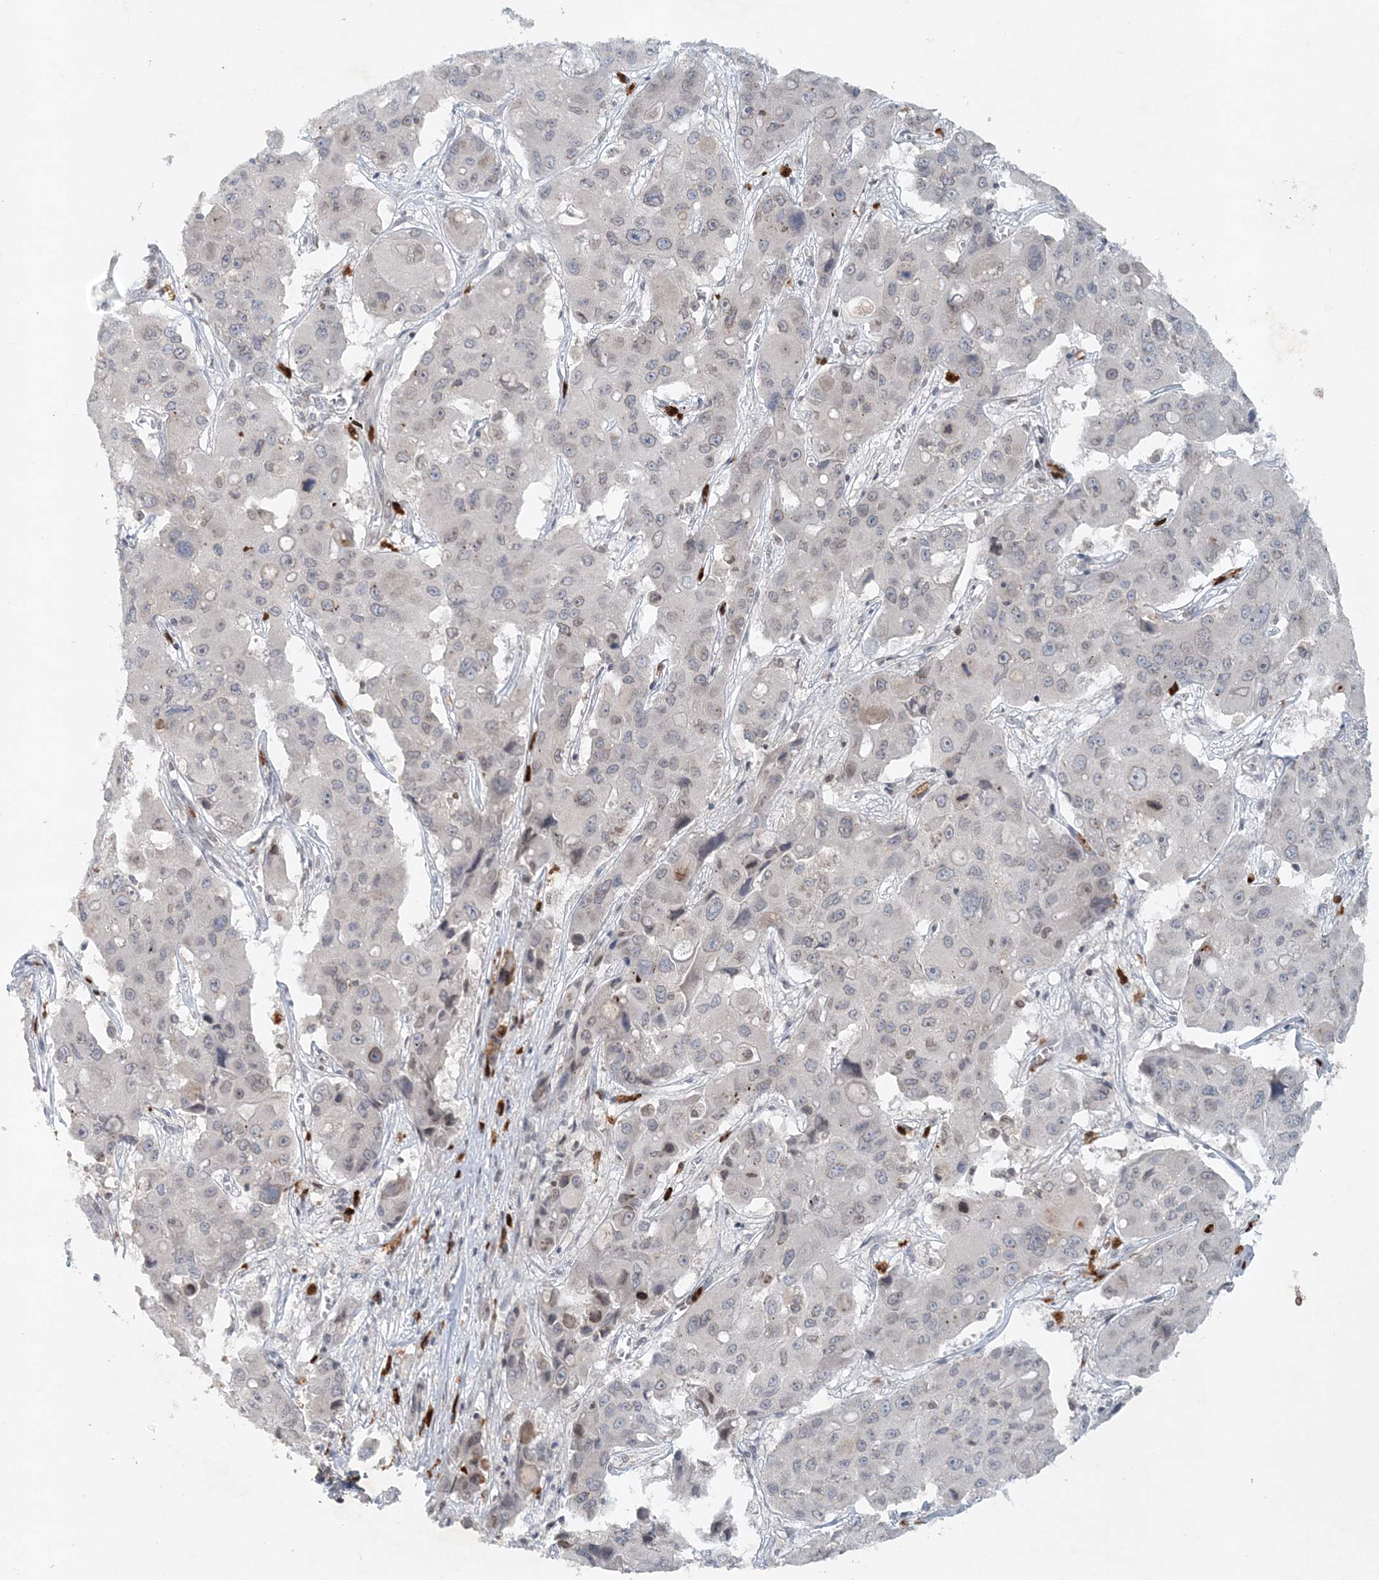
{"staining": {"intensity": "negative", "quantity": "none", "location": "none"}, "tissue": "liver cancer", "cell_type": "Tumor cells", "image_type": "cancer", "snomed": [{"axis": "morphology", "description": "Cholangiocarcinoma"}, {"axis": "topography", "description": "Liver"}], "caption": "Micrograph shows no protein staining in tumor cells of liver cancer tissue.", "gene": "NUP54", "patient": {"sex": "male", "age": 67}}